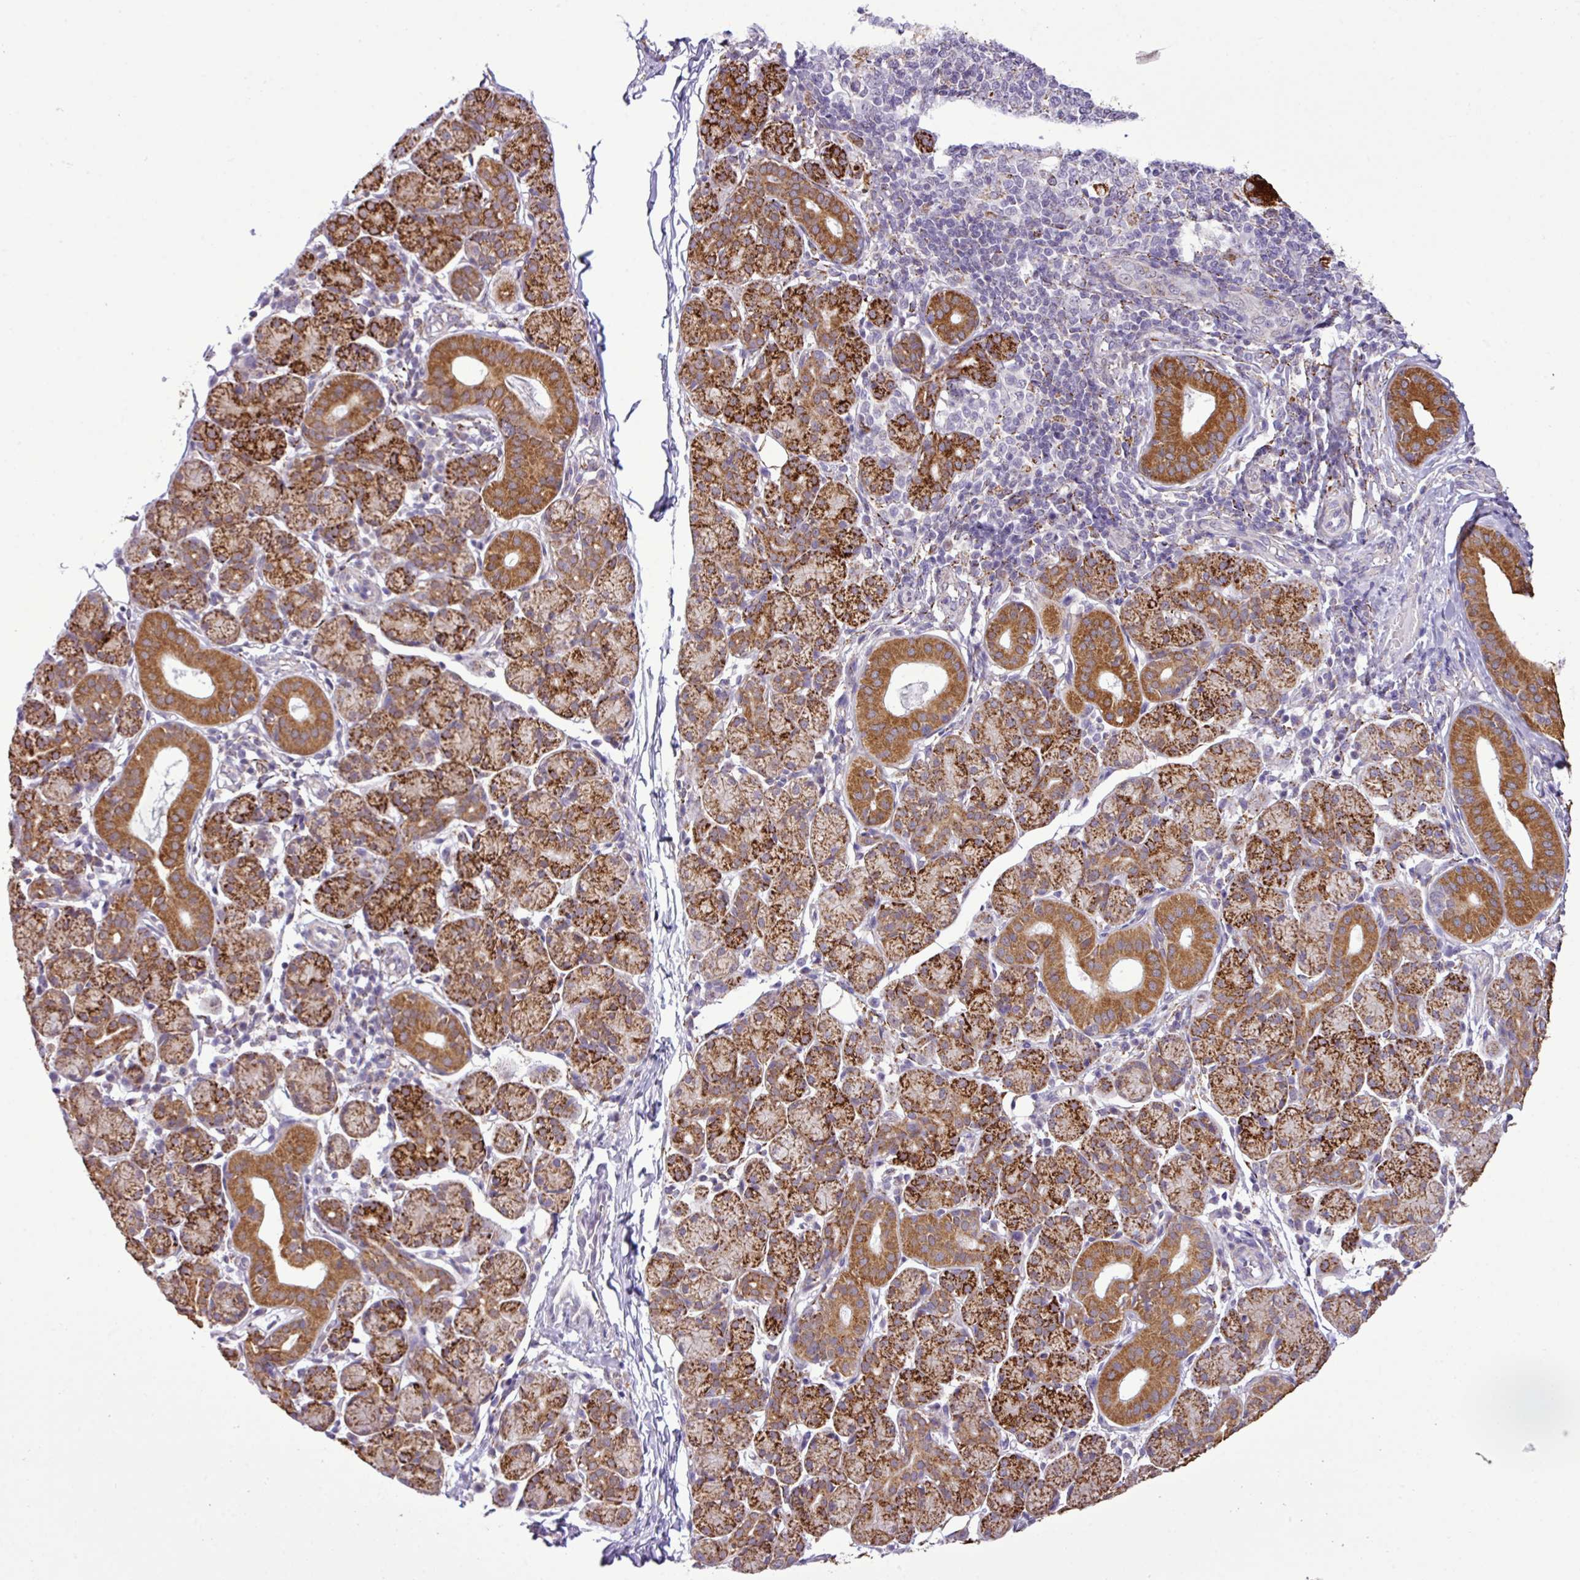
{"staining": {"intensity": "strong", "quantity": "25%-75%", "location": "cytoplasmic/membranous"}, "tissue": "salivary gland", "cell_type": "Glandular cells", "image_type": "normal", "snomed": [{"axis": "morphology", "description": "Normal tissue, NOS"}, {"axis": "morphology", "description": "Inflammation, NOS"}, {"axis": "topography", "description": "Lymph node"}, {"axis": "topography", "description": "Salivary gland"}], "caption": "Protein analysis of unremarkable salivary gland exhibits strong cytoplasmic/membranous staining in about 25%-75% of glandular cells.", "gene": "SGPP1", "patient": {"sex": "male", "age": 3}}